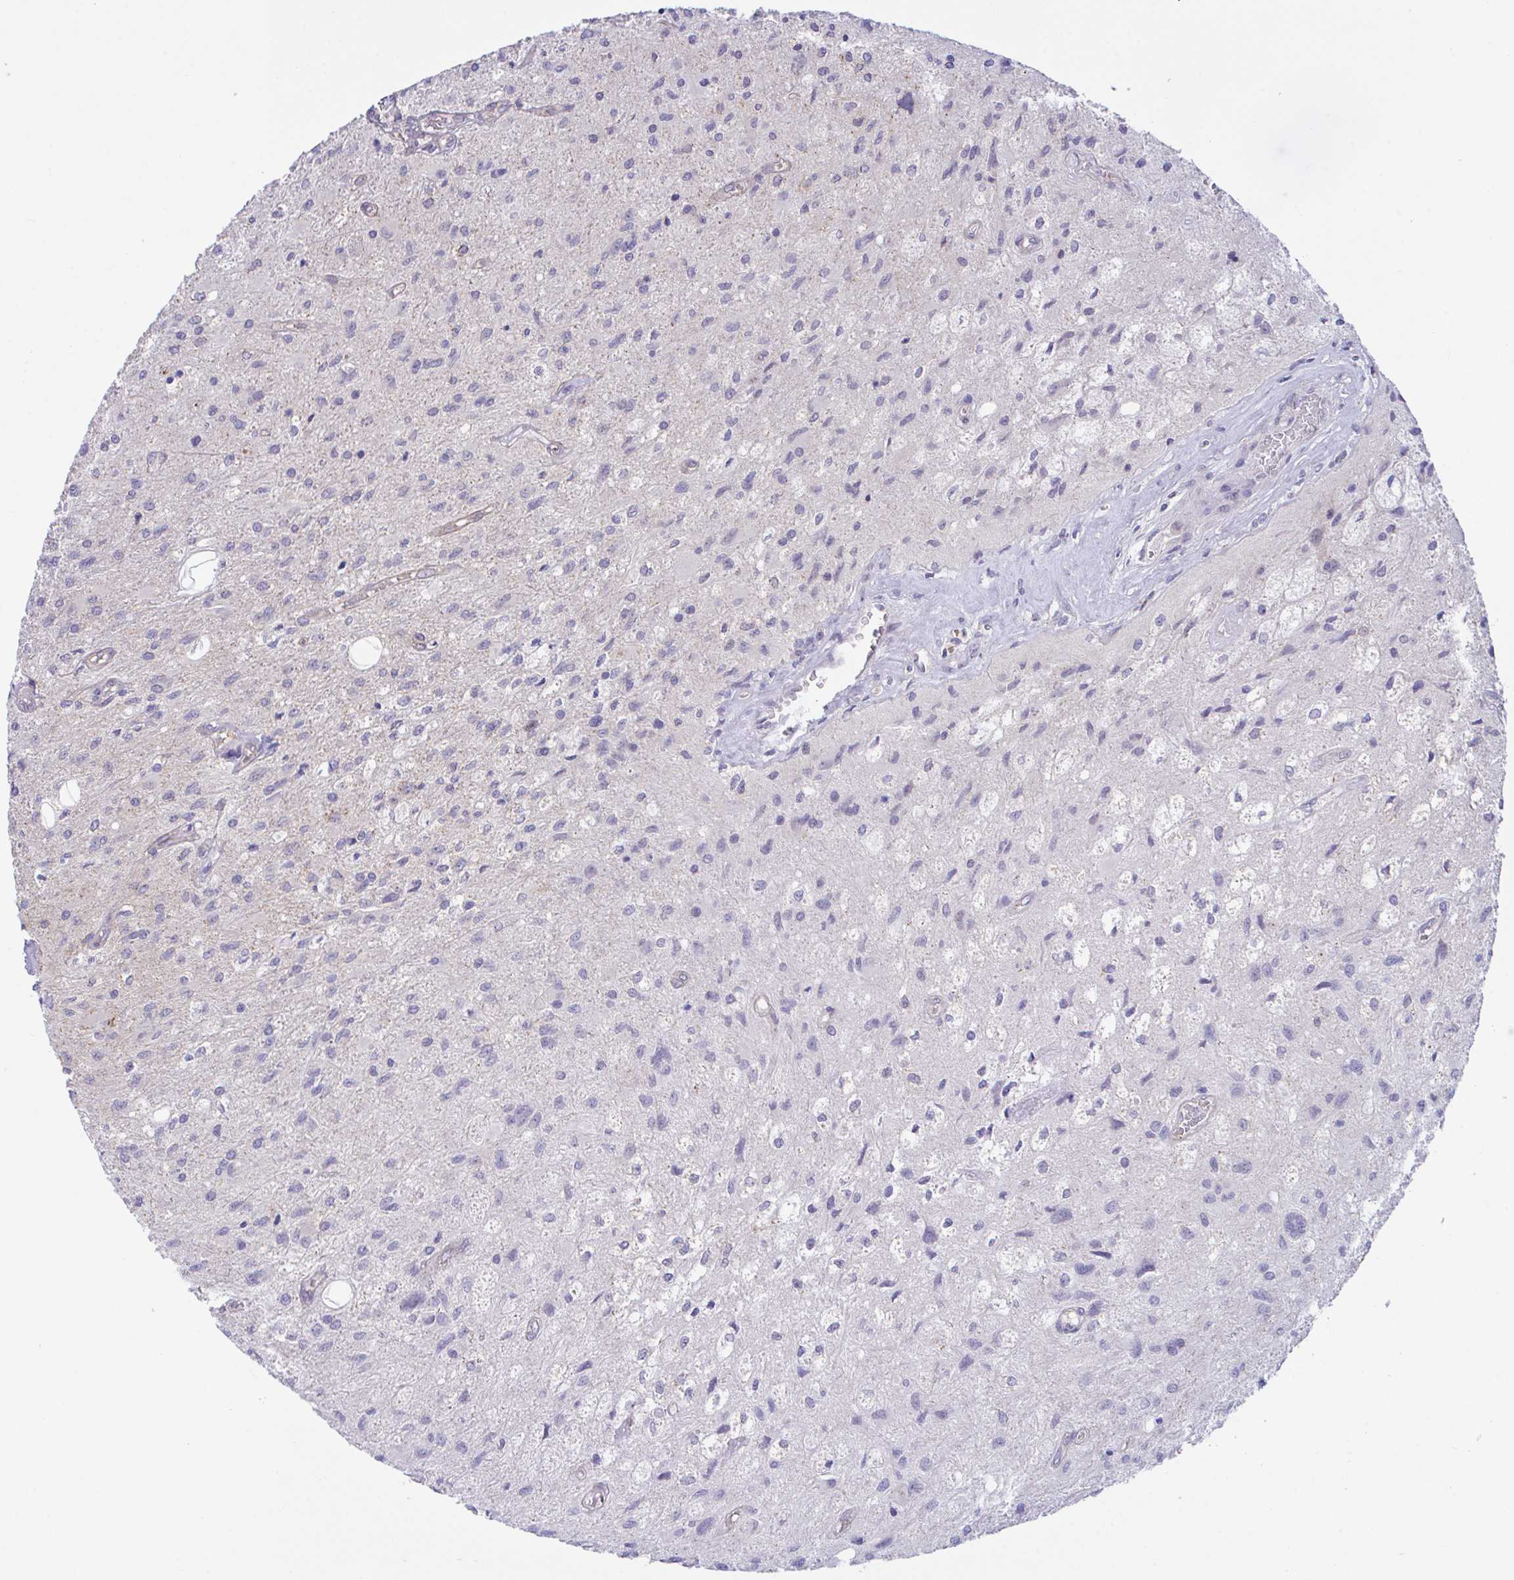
{"staining": {"intensity": "negative", "quantity": "none", "location": "none"}, "tissue": "glioma", "cell_type": "Tumor cells", "image_type": "cancer", "snomed": [{"axis": "morphology", "description": "Glioma, malignant, High grade"}, {"axis": "topography", "description": "Brain"}], "caption": "Glioma stained for a protein using immunohistochemistry exhibits no staining tumor cells.", "gene": "ZBED3", "patient": {"sex": "female", "age": 70}}